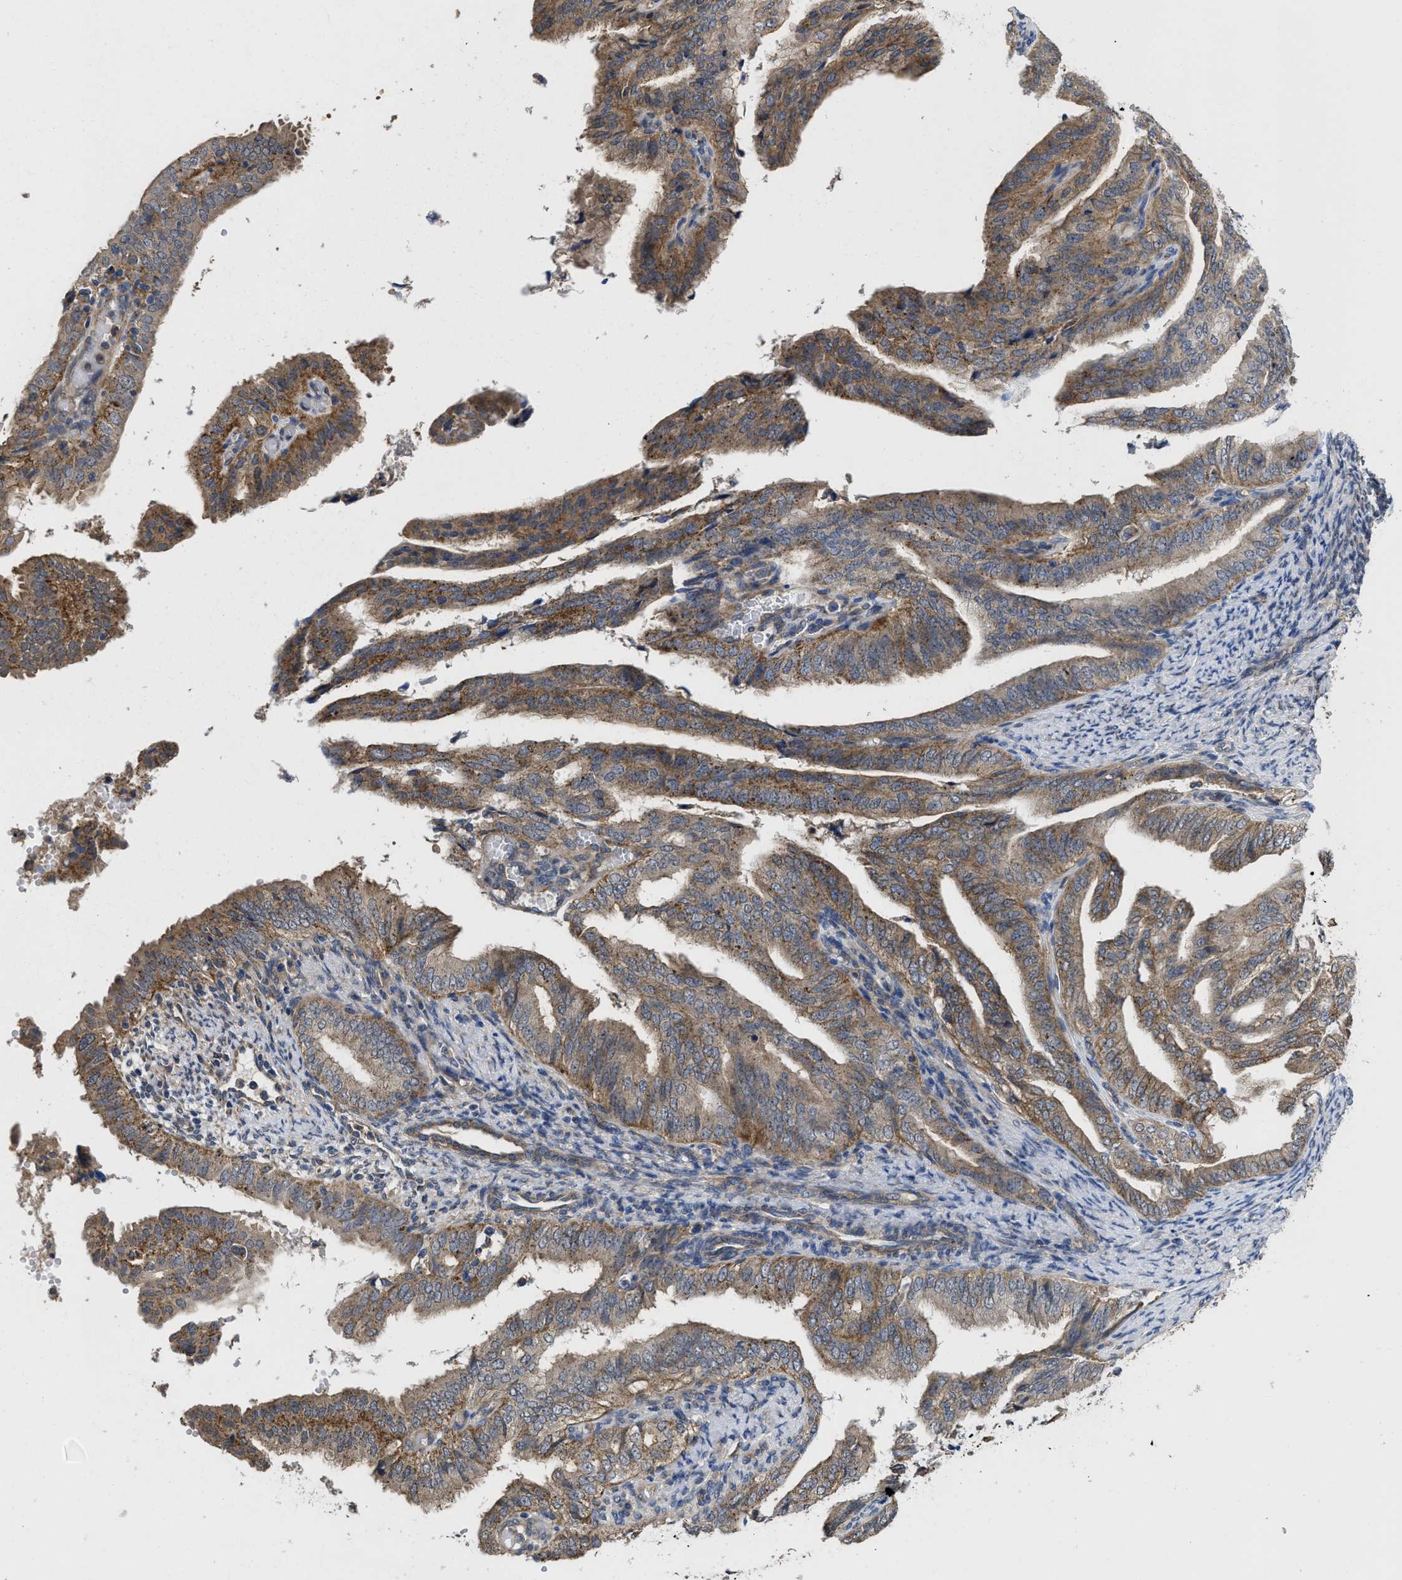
{"staining": {"intensity": "moderate", "quantity": ">75%", "location": "cytoplasmic/membranous"}, "tissue": "endometrial cancer", "cell_type": "Tumor cells", "image_type": "cancer", "snomed": [{"axis": "morphology", "description": "Adenocarcinoma, NOS"}, {"axis": "topography", "description": "Endometrium"}], "caption": "Immunohistochemistry image of endometrial cancer stained for a protein (brown), which exhibits medium levels of moderate cytoplasmic/membranous positivity in about >75% of tumor cells.", "gene": "PKD2", "patient": {"sex": "female", "age": 58}}